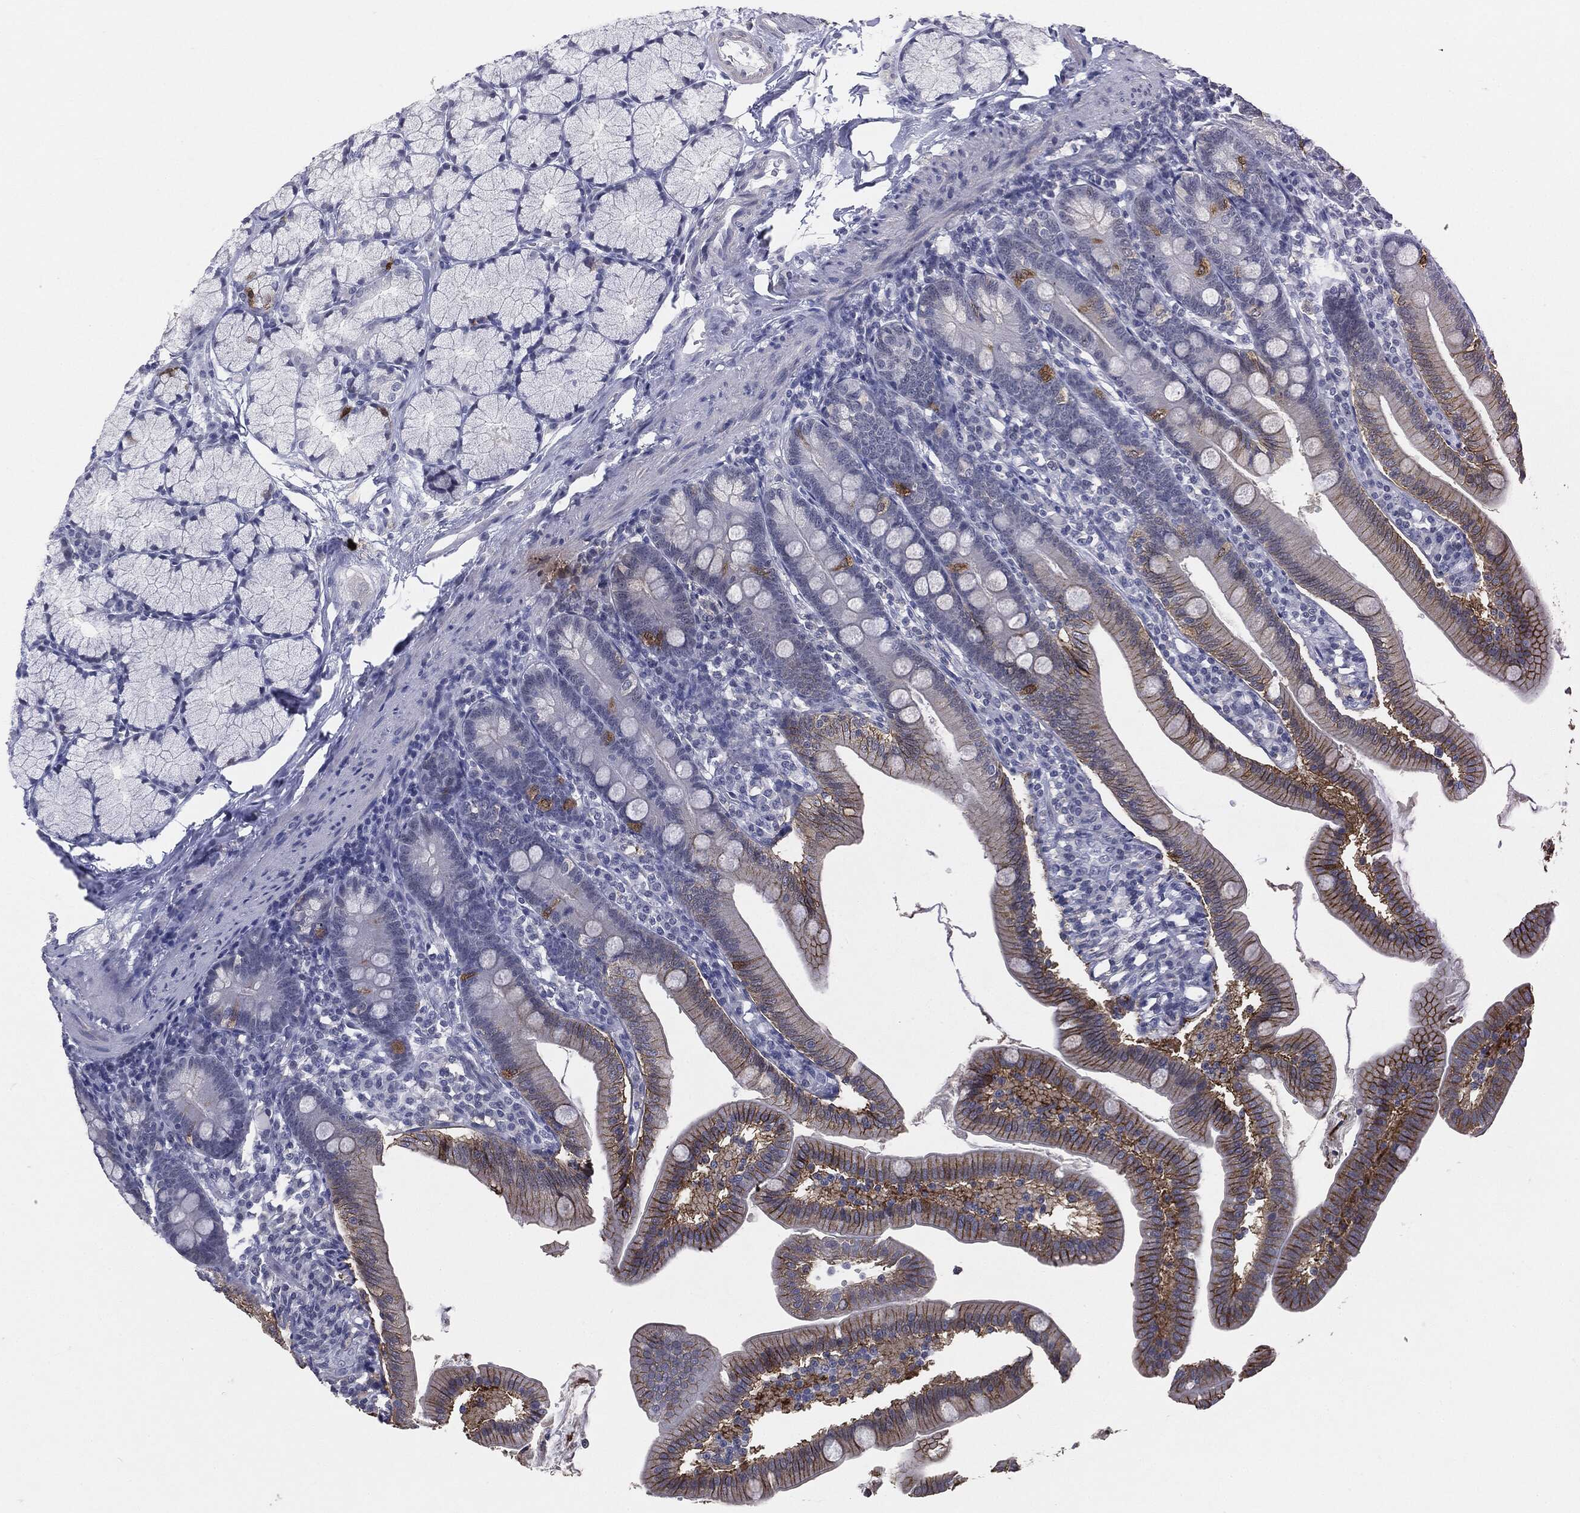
{"staining": {"intensity": "strong", "quantity": "<25%", "location": "cytoplasmic/membranous"}, "tissue": "duodenum", "cell_type": "Glandular cells", "image_type": "normal", "snomed": [{"axis": "morphology", "description": "Normal tissue, NOS"}, {"axis": "topography", "description": "Duodenum"}], "caption": "IHC image of unremarkable duodenum stained for a protein (brown), which demonstrates medium levels of strong cytoplasmic/membranous staining in approximately <25% of glandular cells.", "gene": "SLC2A2", "patient": {"sex": "female", "age": 67}}